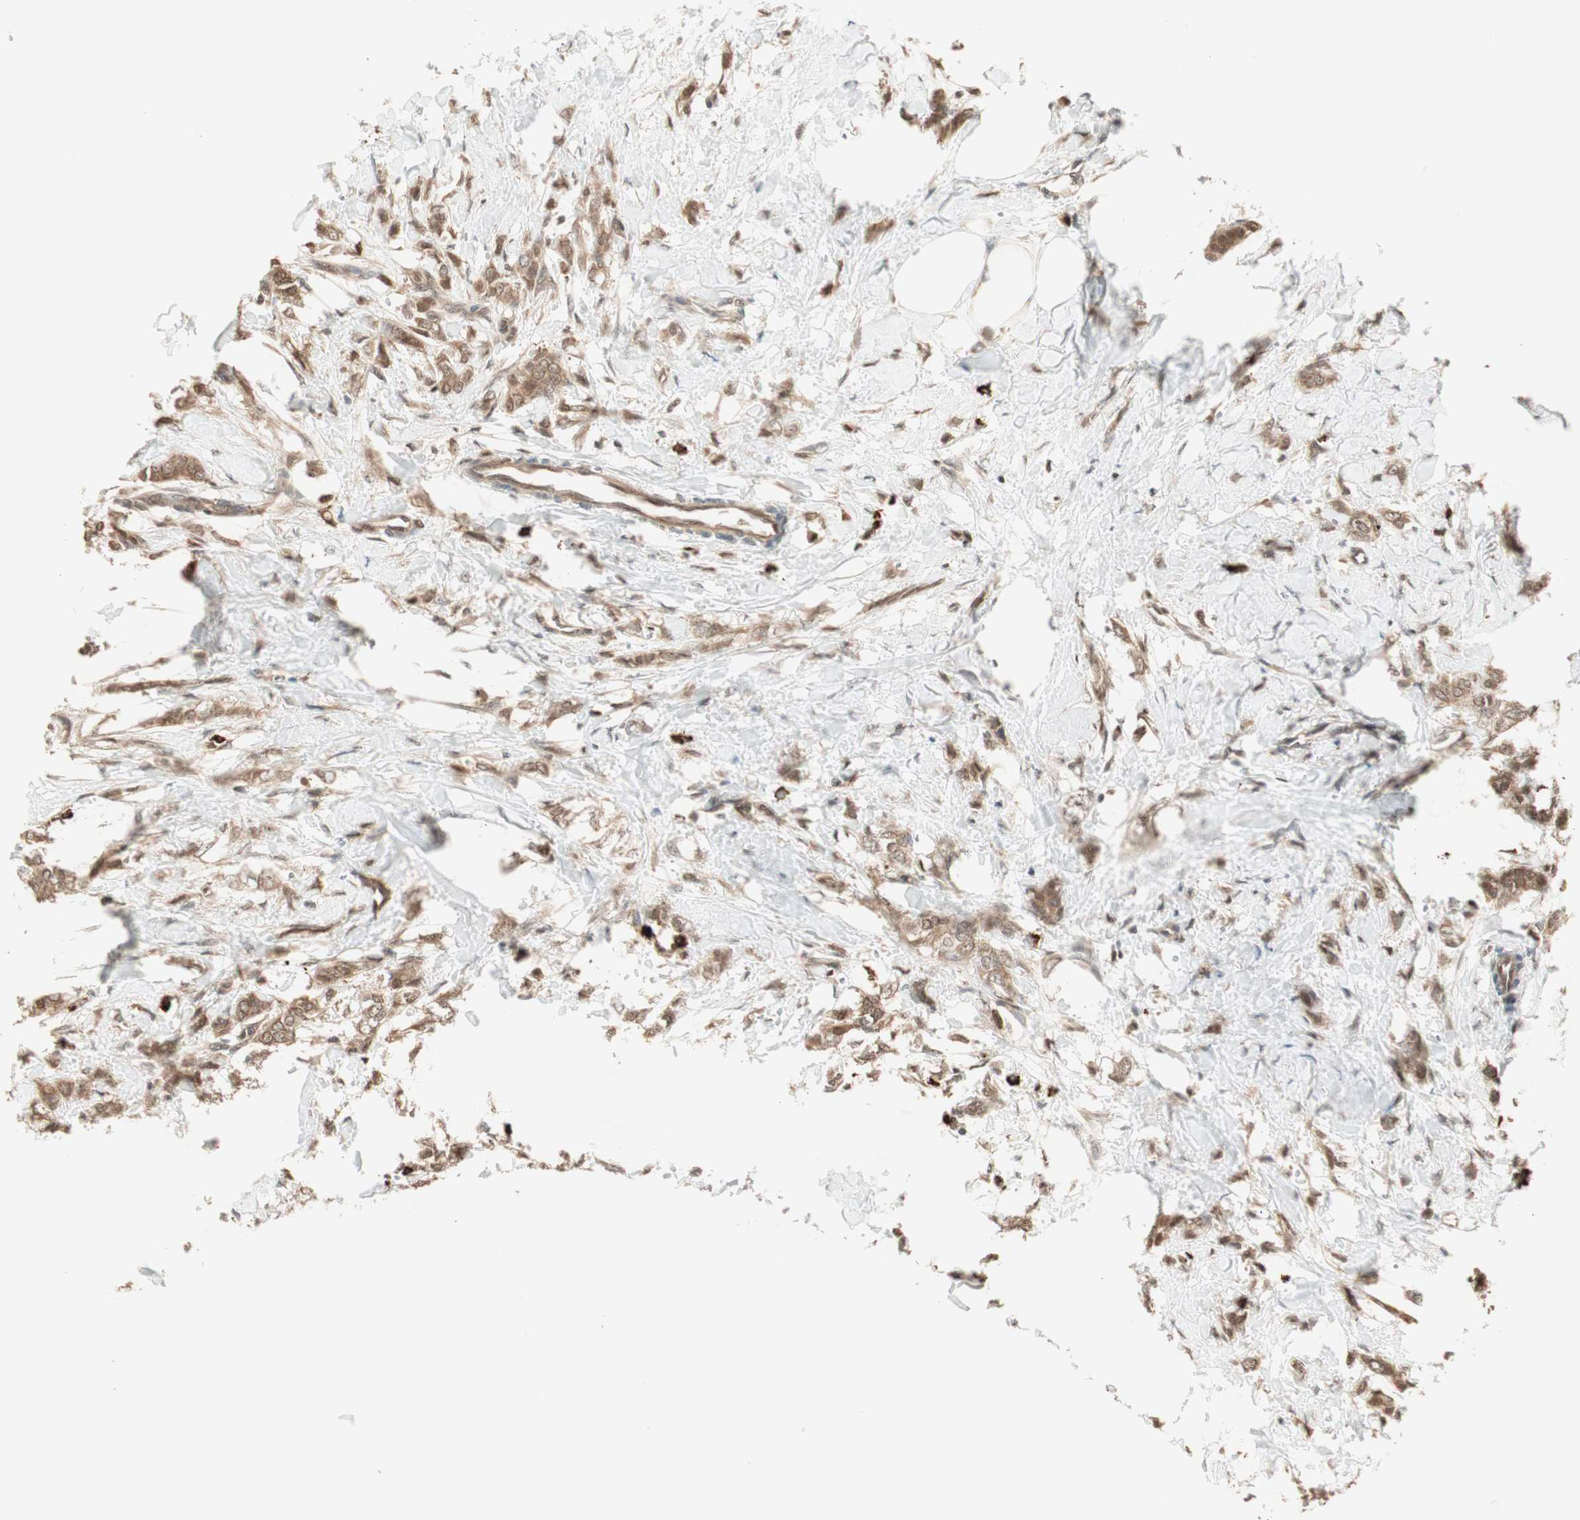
{"staining": {"intensity": "moderate", "quantity": ">75%", "location": "cytoplasmic/membranous,nuclear"}, "tissue": "breast cancer", "cell_type": "Tumor cells", "image_type": "cancer", "snomed": [{"axis": "morphology", "description": "Lobular carcinoma, in situ"}, {"axis": "morphology", "description": "Lobular carcinoma"}, {"axis": "topography", "description": "Breast"}], "caption": "The immunohistochemical stain shows moderate cytoplasmic/membranous and nuclear positivity in tumor cells of lobular carcinoma in situ (breast) tissue.", "gene": "ZNF443", "patient": {"sex": "female", "age": 41}}